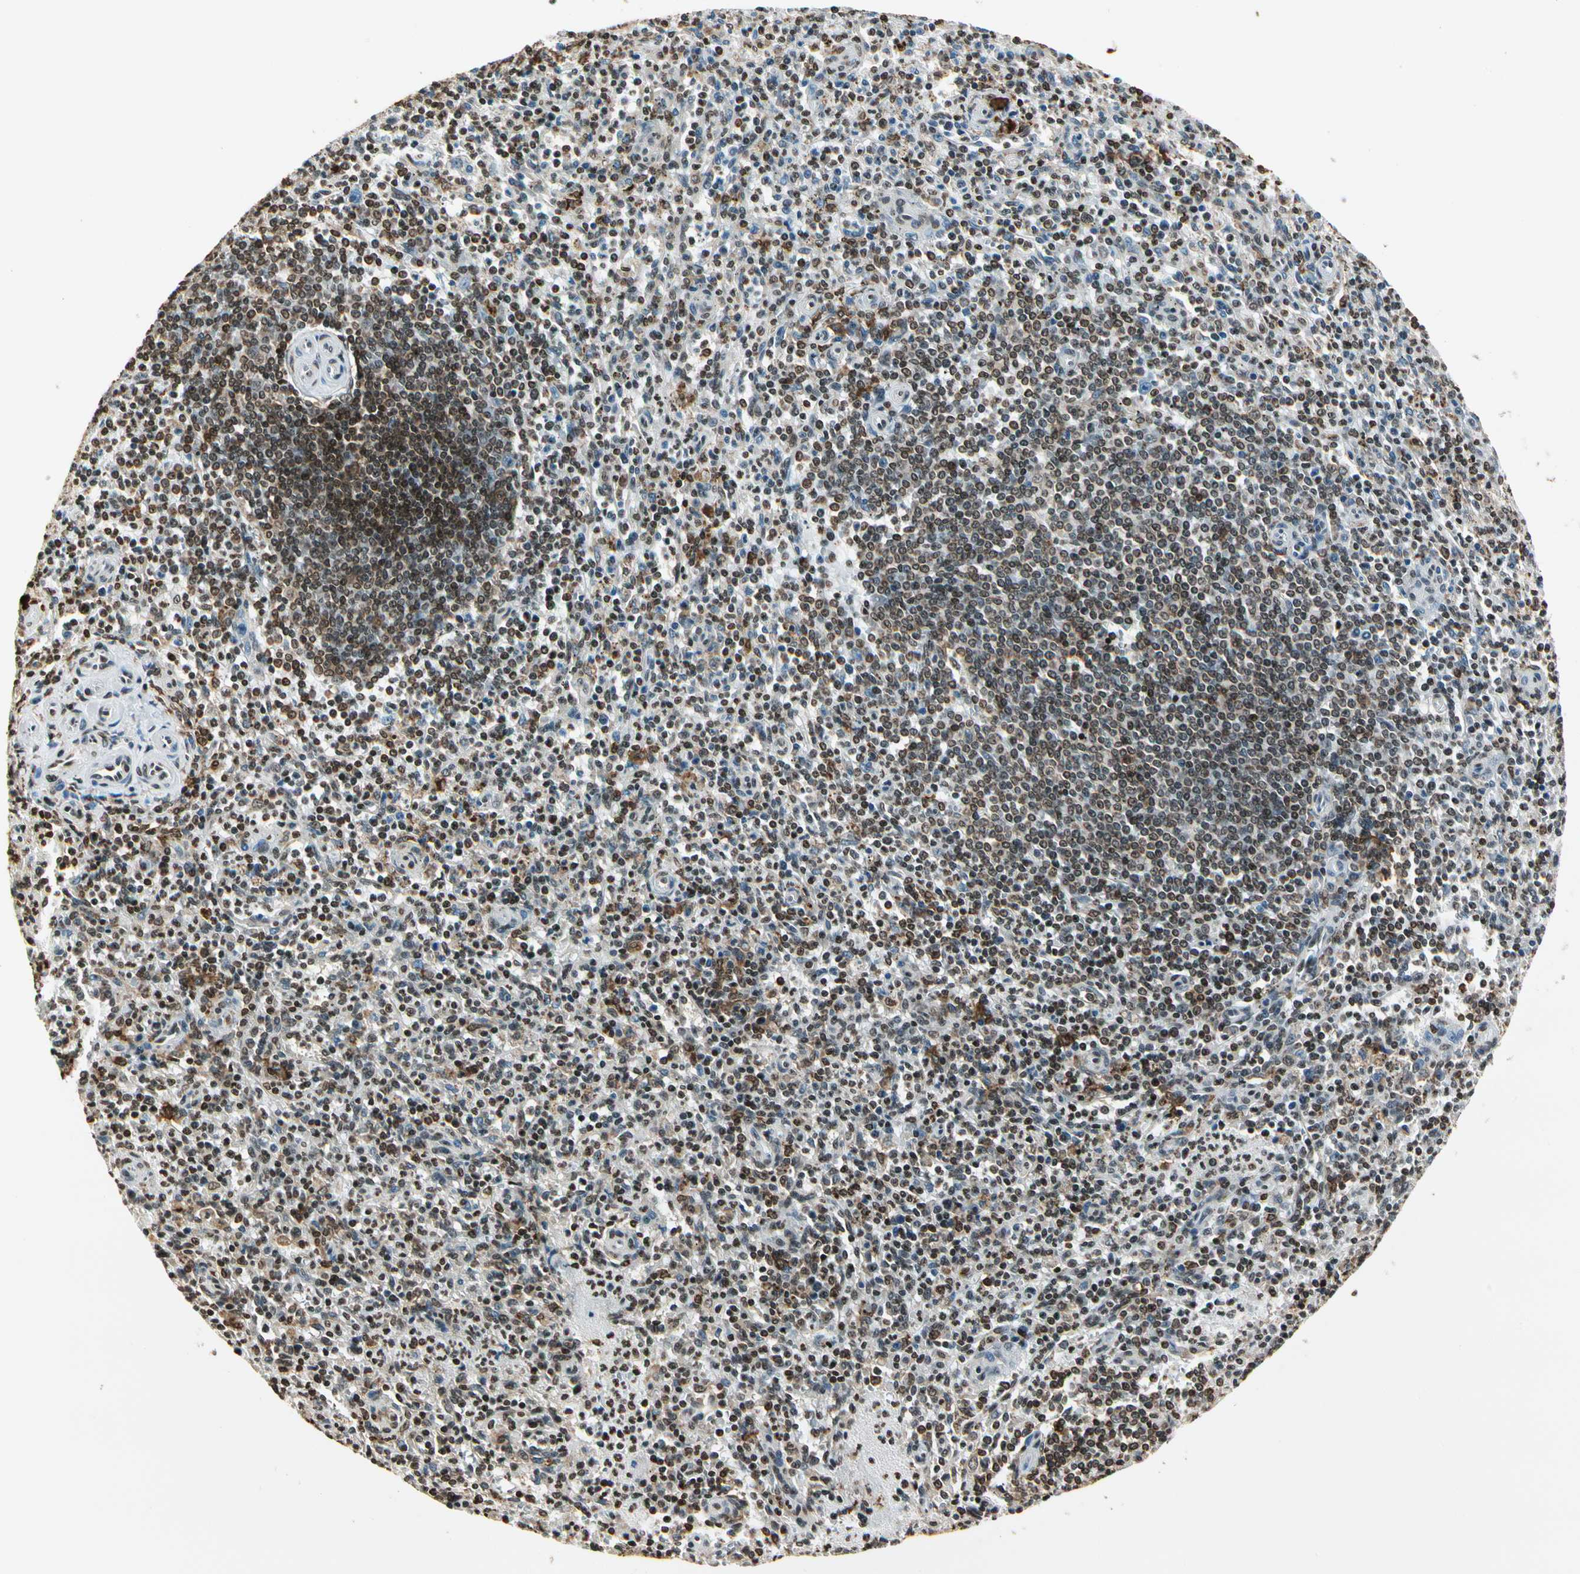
{"staining": {"intensity": "moderate", "quantity": ">75%", "location": "nuclear"}, "tissue": "spleen", "cell_type": "Cells in red pulp", "image_type": "normal", "snomed": [{"axis": "morphology", "description": "Normal tissue, NOS"}, {"axis": "topography", "description": "Spleen"}], "caption": "Immunohistochemical staining of benign human spleen exhibits >75% levels of moderate nuclear protein expression in about >75% of cells in red pulp.", "gene": "FER", "patient": {"sex": "male", "age": 72}}